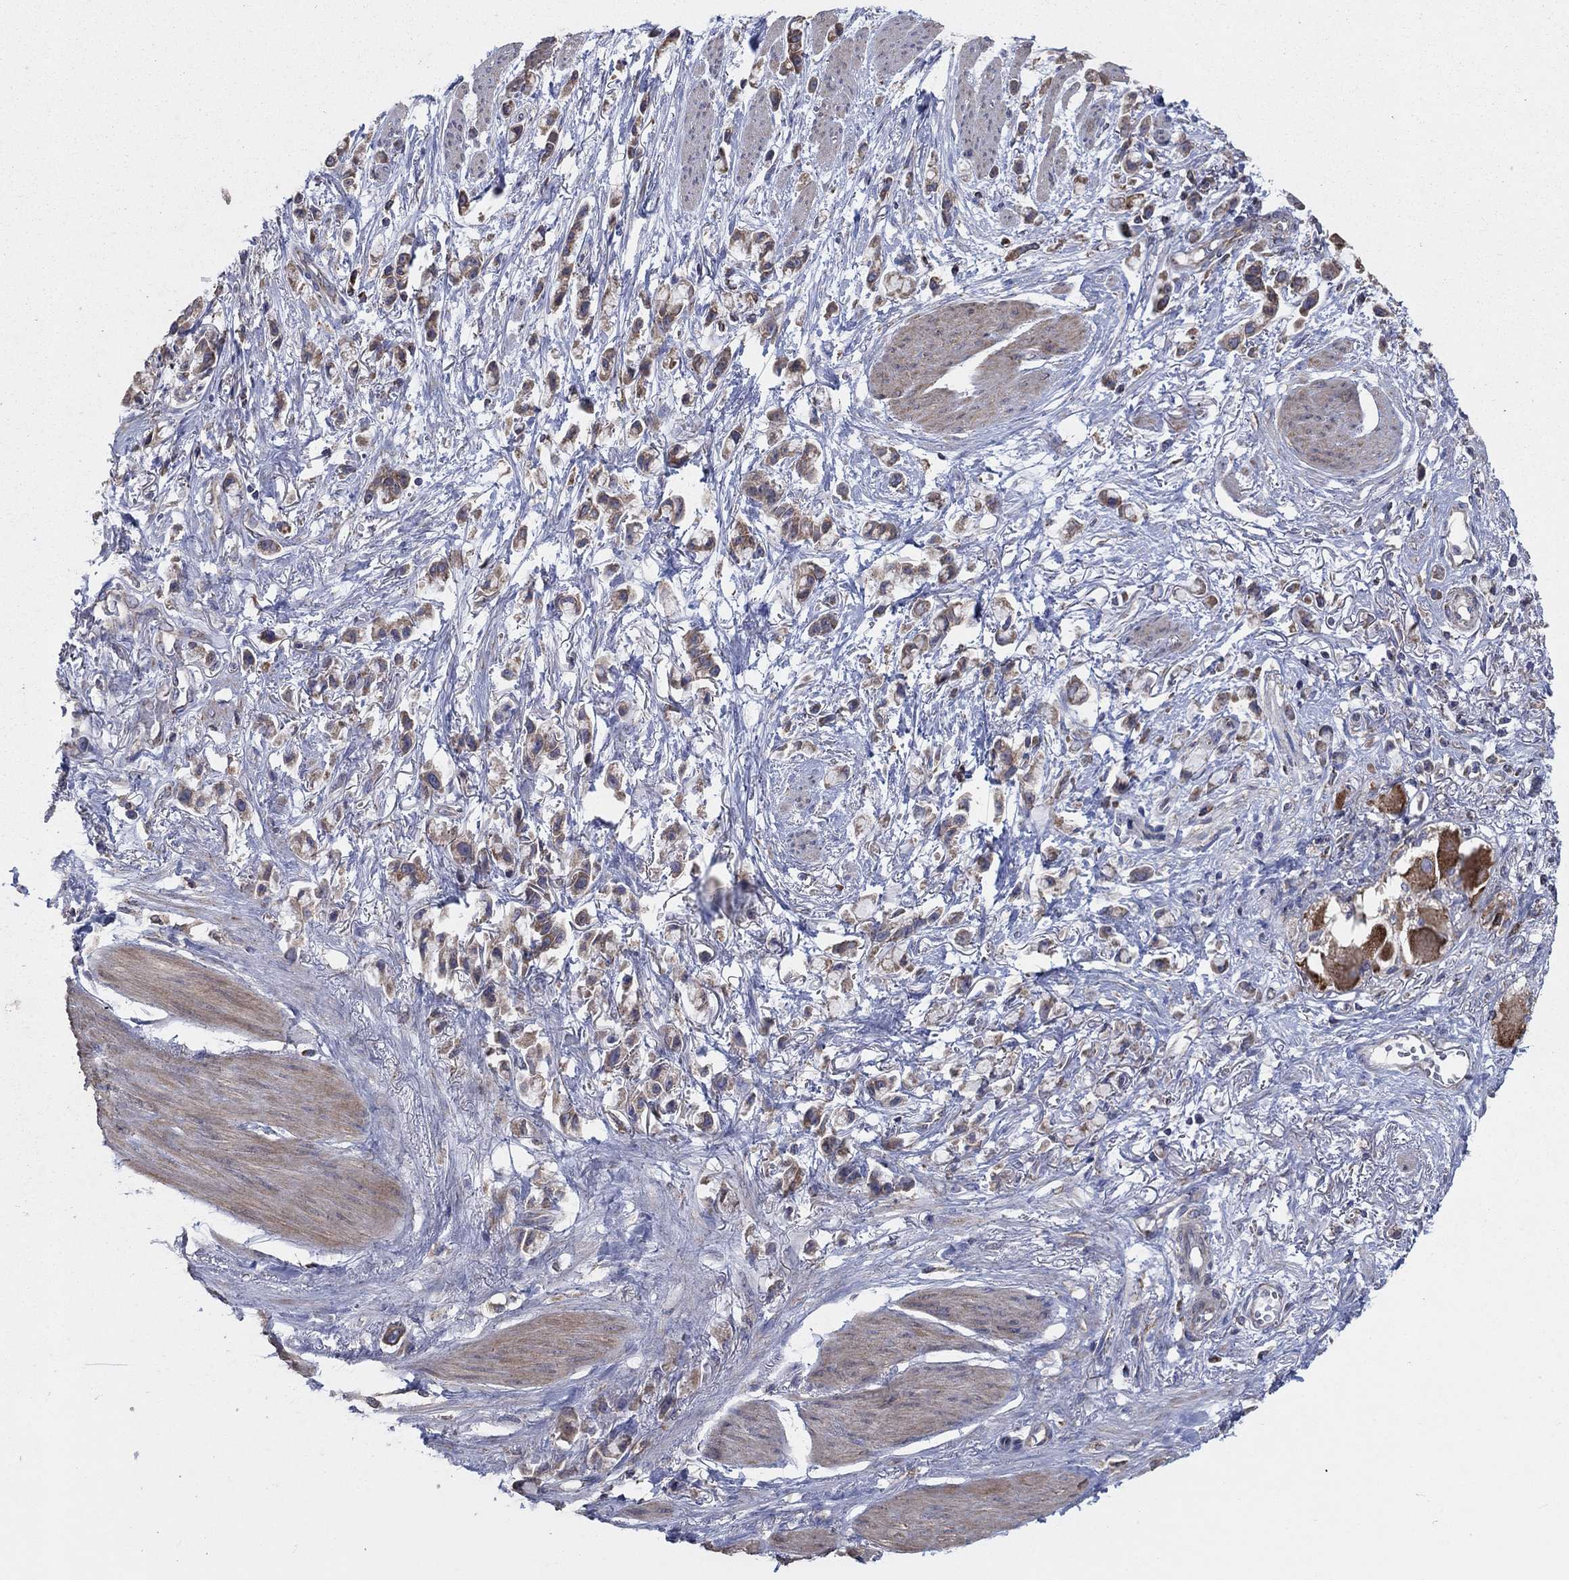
{"staining": {"intensity": "moderate", "quantity": ">75%", "location": "cytoplasmic/membranous"}, "tissue": "stomach cancer", "cell_type": "Tumor cells", "image_type": "cancer", "snomed": [{"axis": "morphology", "description": "Adenocarcinoma, NOS"}, {"axis": "topography", "description": "Stomach"}], "caption": "About >75% of tumor cells in stomach adenocarcinoma display moderate cytoplasmic/membranous protein staining as visualized by brown immunohistochemical staining.", "gene": "NCEH1", "patient": {"sex": "female", "age": 81}}